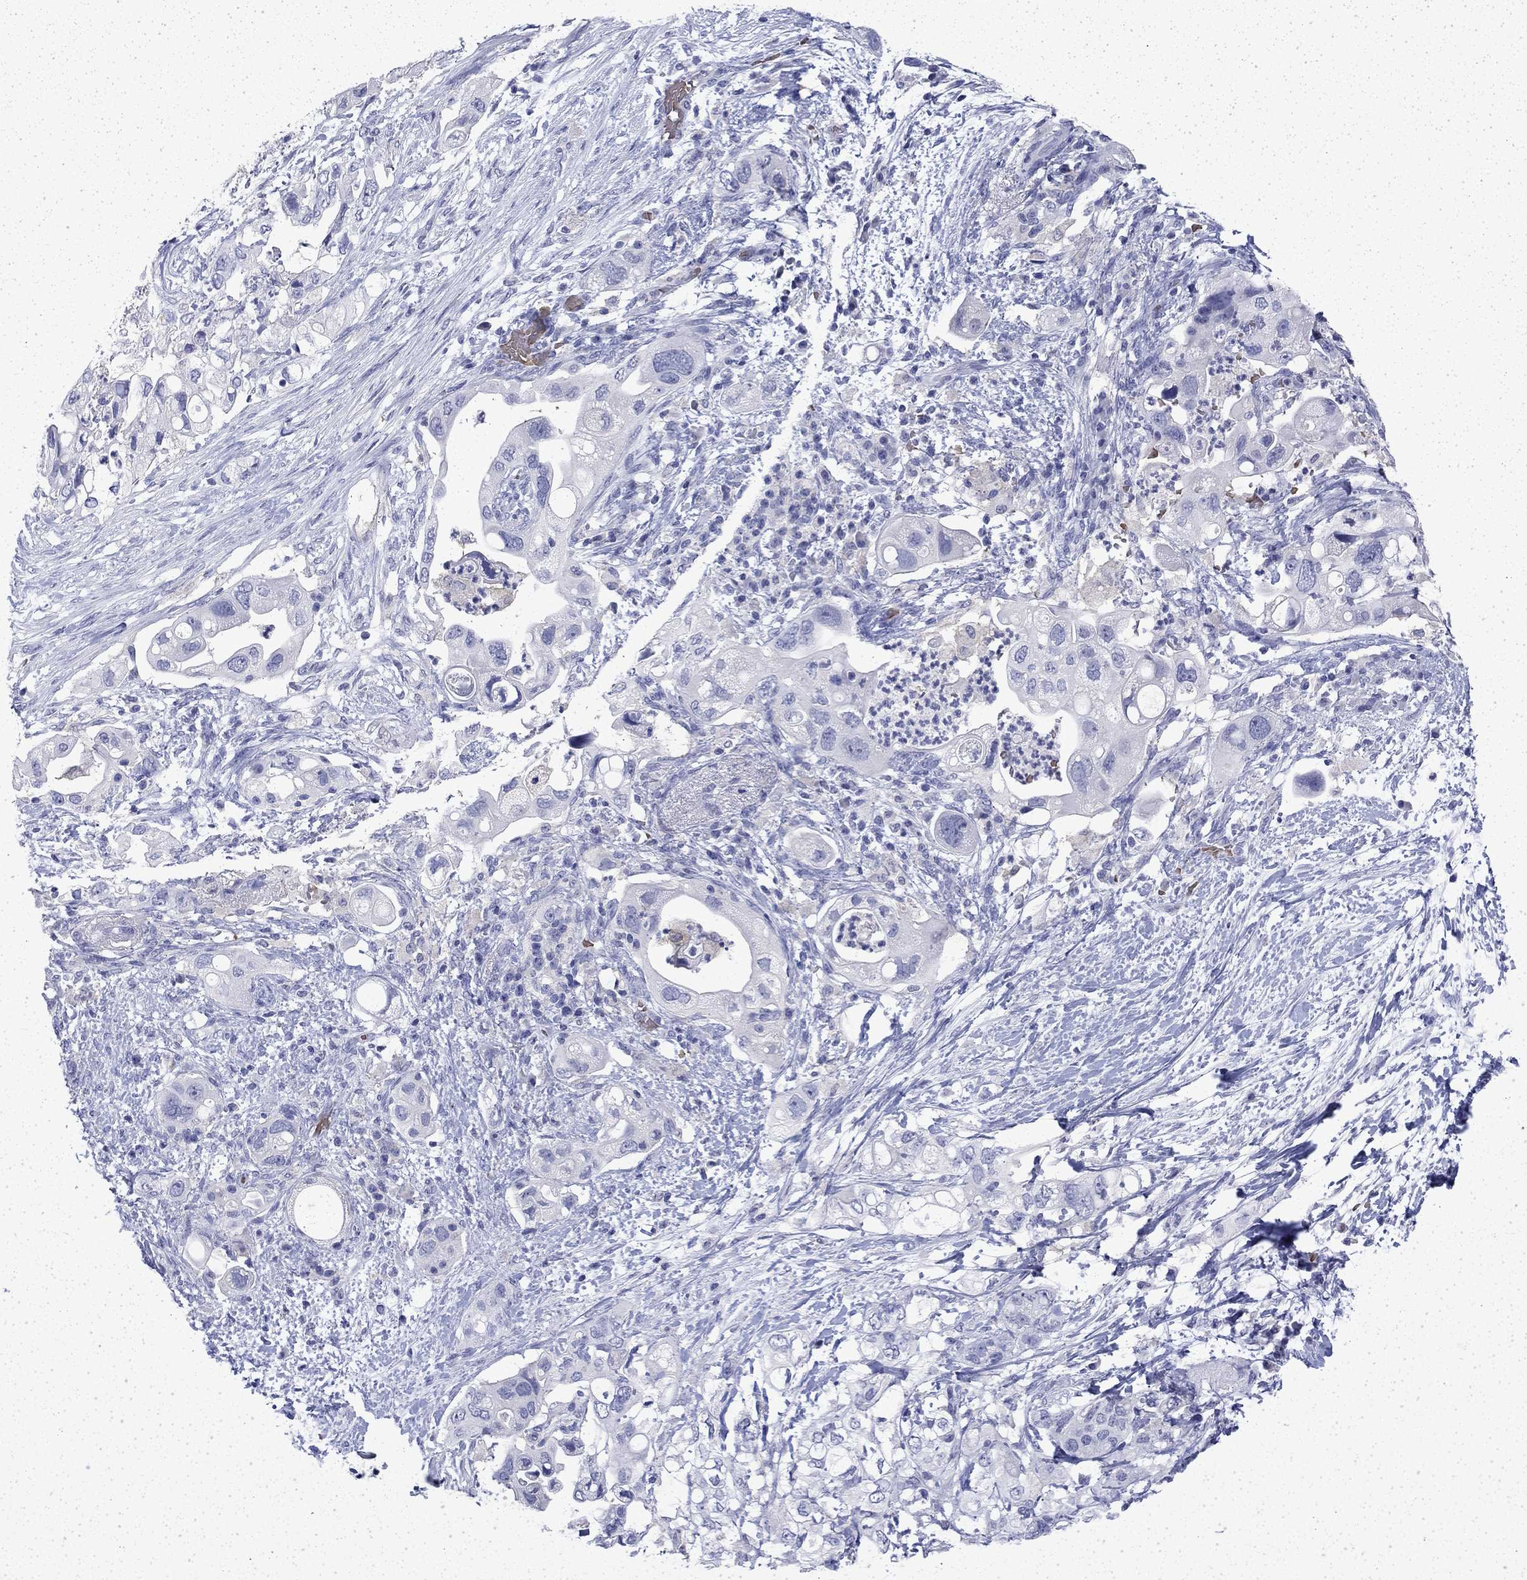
{"staining": {"intensity": "negative", "quantity": "none", "location": "none"}, "tissue": "pancreatic cancer", "cell_type": "Tumor cells", "image_type": "cancer", "snomed": [{"axis": "morphology", "description": "Adenocarcinoma, NOS"}, {"axis": "topography", "description": "Pancreas"}], "caption": "Histopathology image shows no protein staining in tumor cells of adenocarcinoma (pancreatic) tissue. The staining was performed using DAB to visualize the protein expression in brown, while the nuclei were stained in blue with hematoxylin (Magnification: 20x).", "gene": "ENPP6", "patient": {"sex": "female", "age": 72}}